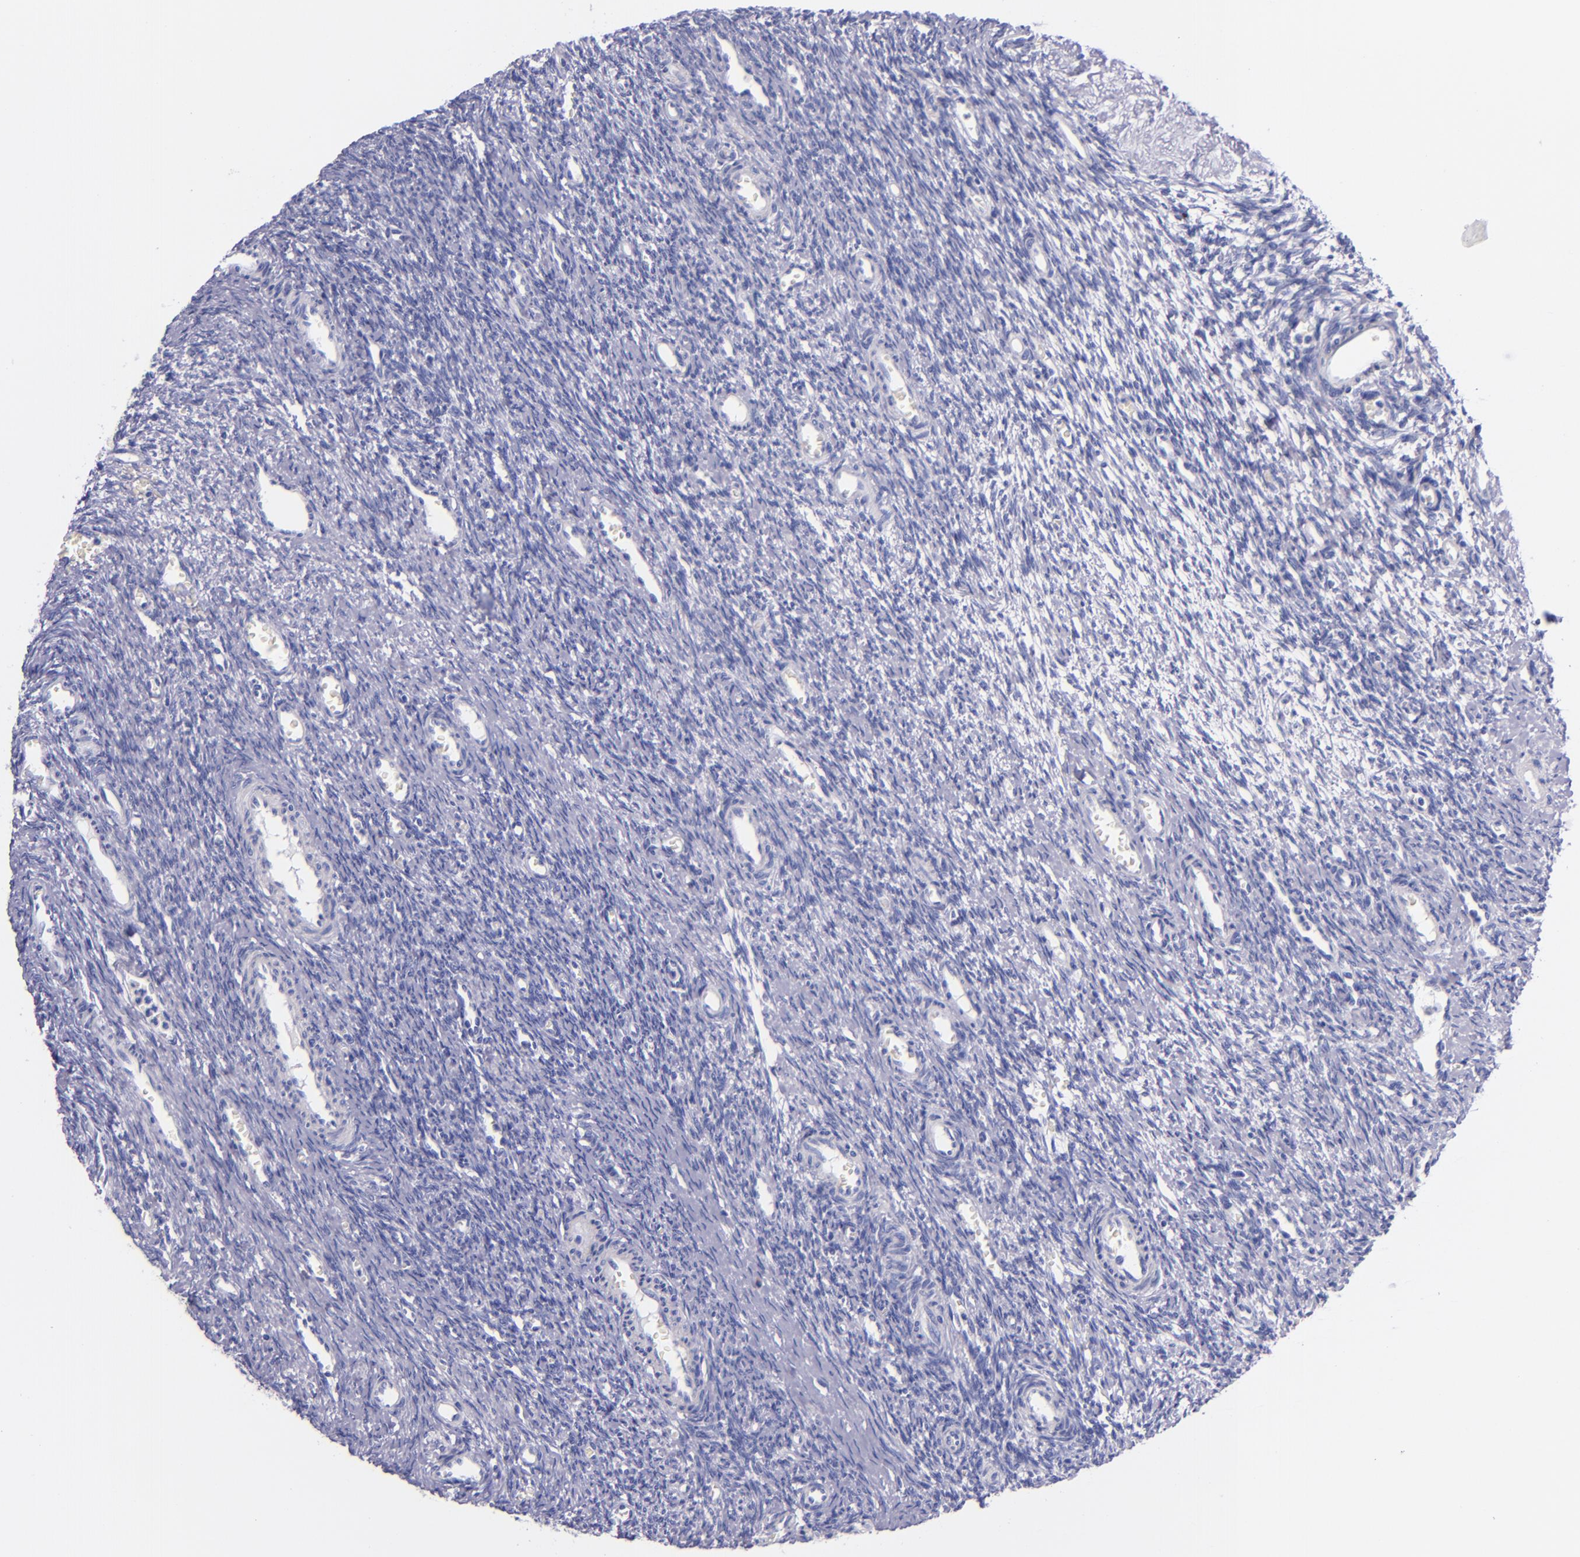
{"staining": {"intensity": "negative", "quantity": "none", "location": "none"}, "tissue": "ovary", "cell_type": "Ovarian stroma cells", "image_type": "normal", "snomed": [{"axis": "morphology", "description": "Normal tissue, NOS"}, {"axis": "topography", "description": "Ovary"}], "caption": "Protein analysis of unremarkable ovary reveals no significant expression in ovarian stroma cells.", "gene": "LAG3", "patient": {"sex": "female", "age": 39}}